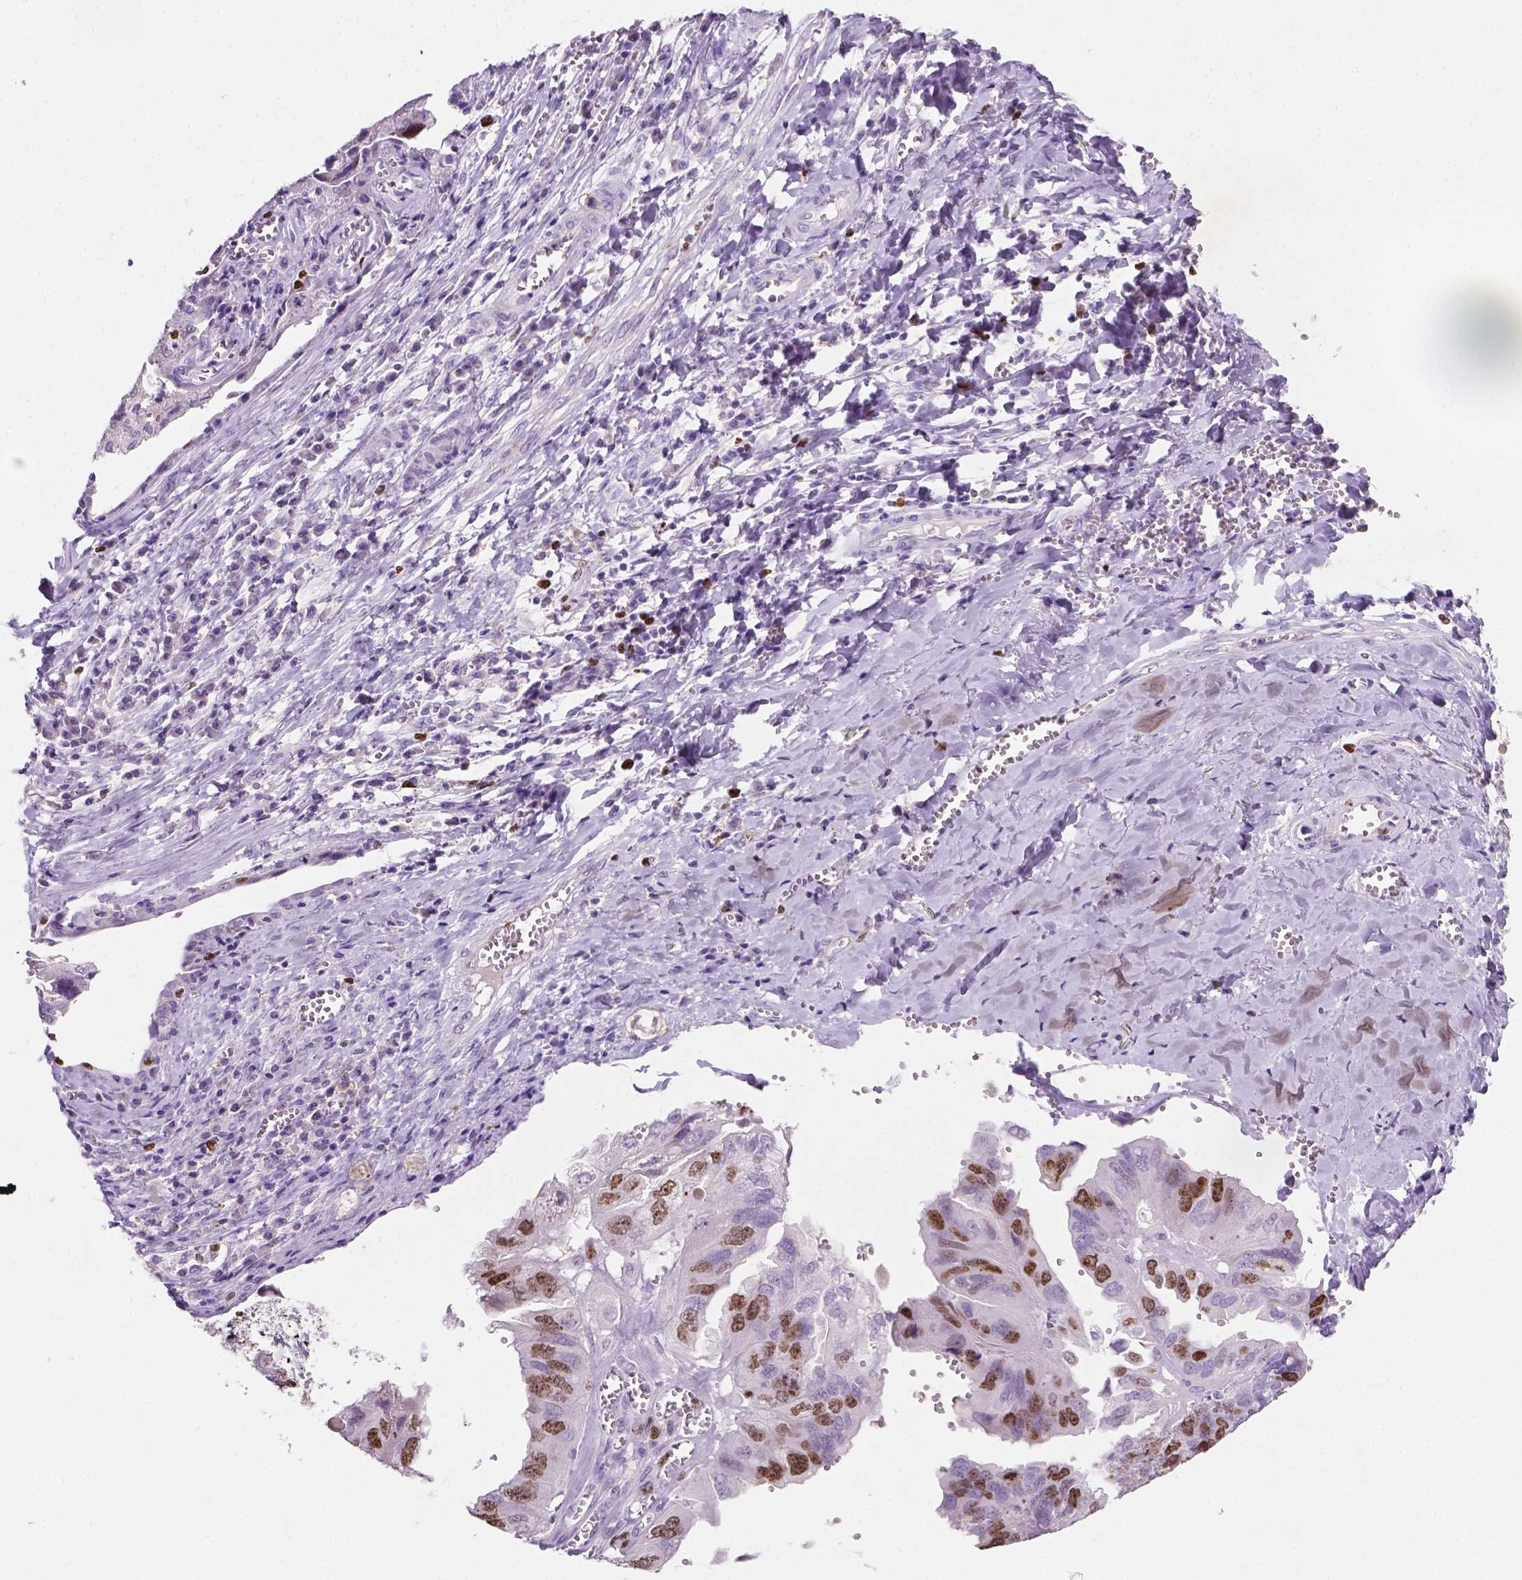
{"staining": {"intensity": "moderate", "quantity": "25%-75%", "location": "nuclear"}, "tissue": "ovarian cancer", "cell_type": "Tumor cells", "image_type": "cancer", "snomed": [{"axis": "morphology", "description": "Cystadenocarcinoma, serous, NOS"}, {"axis": "topography", "description": "Ovary"}], "caption": "An immunohistochemistry histopathology image of tumor tissue is shown. Protein staining in brown highlights moderate nuclear positivity in ovarian cancer within tumor cells.", "gene": "SIAH2", "patient": {"sex": "female", "age": 79}}